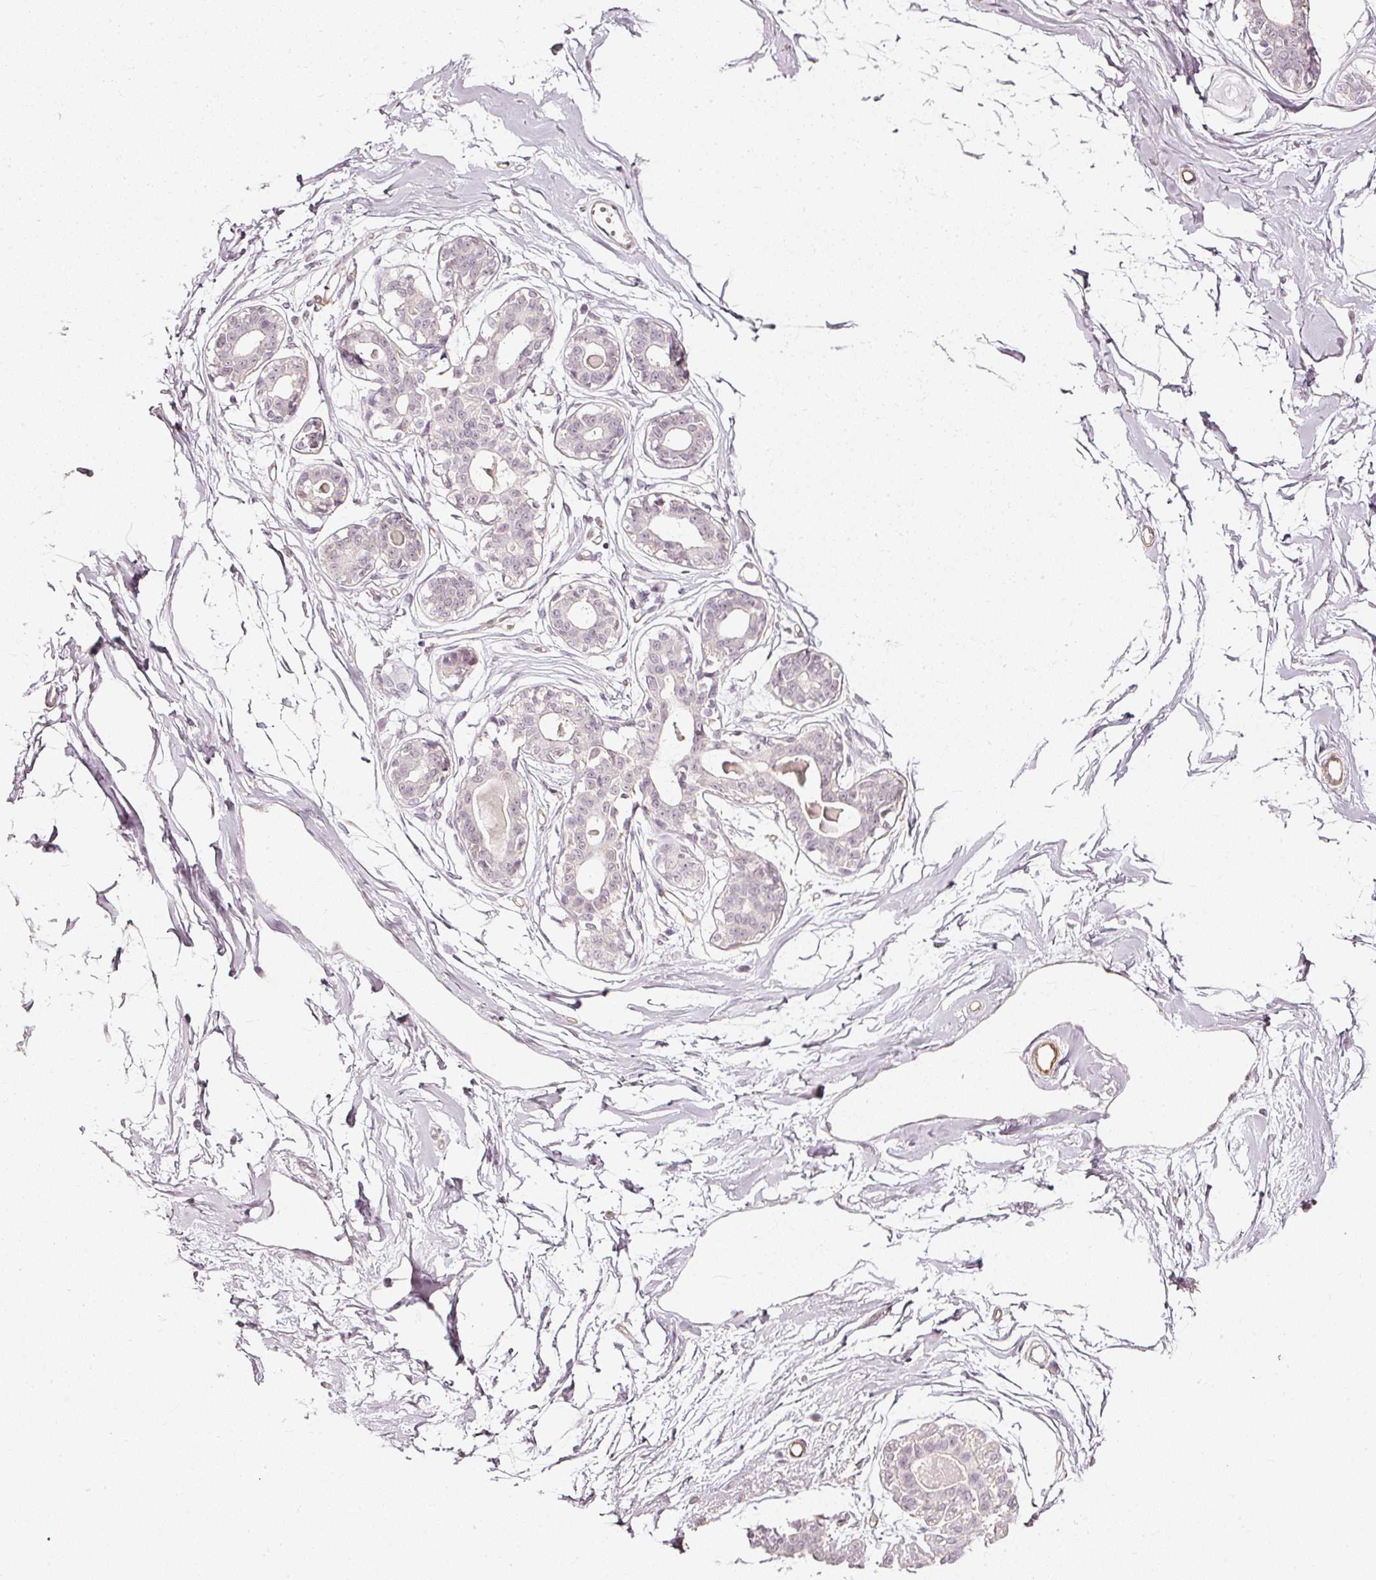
{"staining": {"intensity": "negative", "quantity": "none", "location": "none"}, "tissue": "breast", "cell_type": "Adipocytes", "image_type": "normal", "snomed": [{"axis": "morphology", "description": "Normal tissue, NOS"}, {"axis": "topography", "description": "Breast"}], "caption": "A high-resolution image shows IHC staining of normal breast, which shows no significant expression in adipocytes.", "gene": "DRD2", "patient": {"sex": "female", "age": 45}}